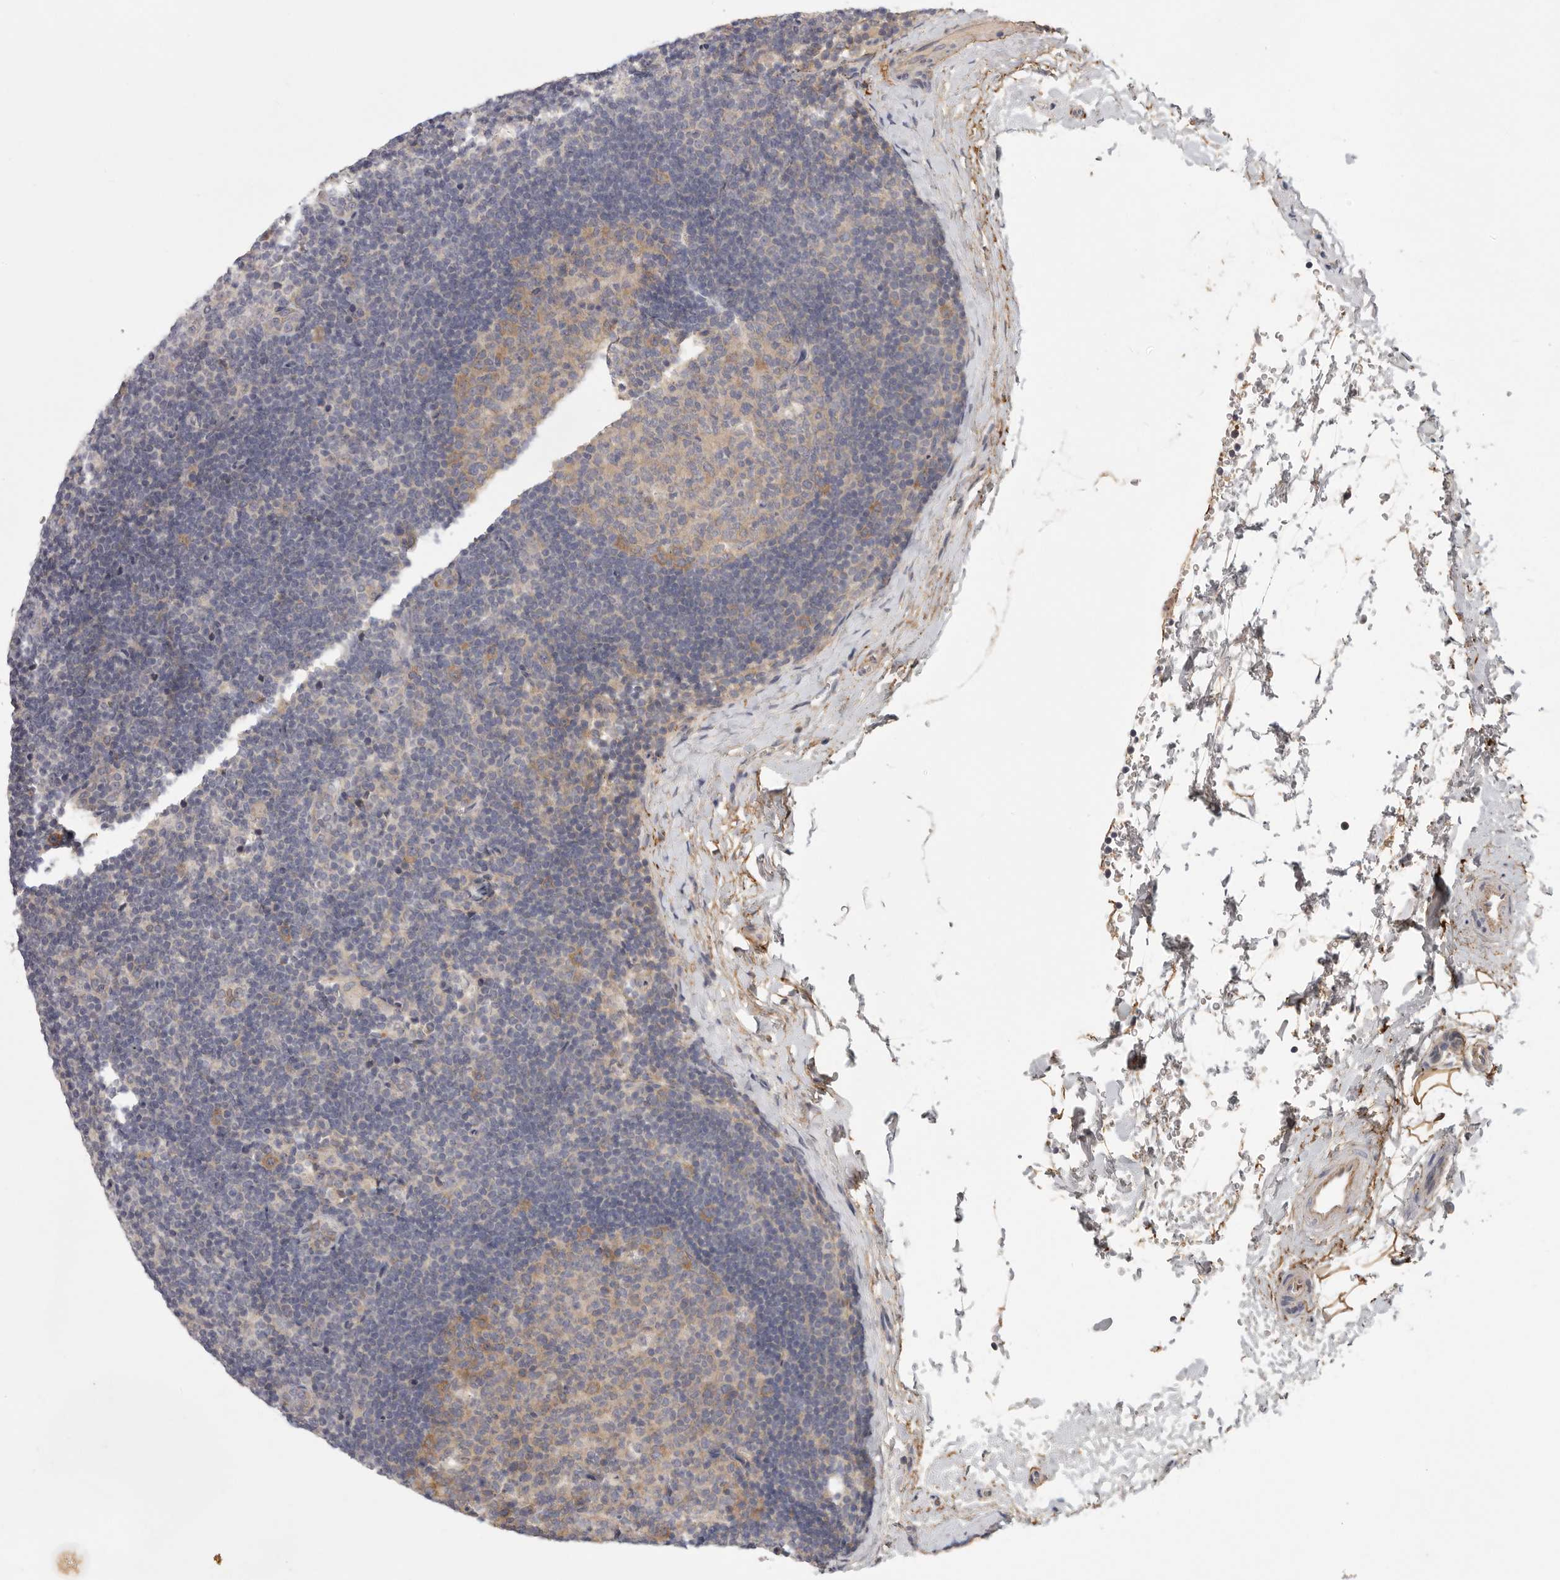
{"staining": {"intensity": "moderate", "quantity": "<25%", "location": "cytoplasmic/membranous"}, "tissue": "lymph node", "cell_type": "Germinal center cells", "image_type": "normal", "snomed": [{"axis": "morphology", "description": "Normal tissue, NOS"}, {"axis": "topography", "description": "Lymph node"}], "caption": "The photomicrograph demonstrates staining of benign lymph node, revealing moderate cytoplasmic/membranous protein expression (brown color) within germinal center cells. Ihc stains the protein in brown and the nuclei are stained blue.", "gene": "CFAP298", "patient": {"sex": "female", "age": 22}}